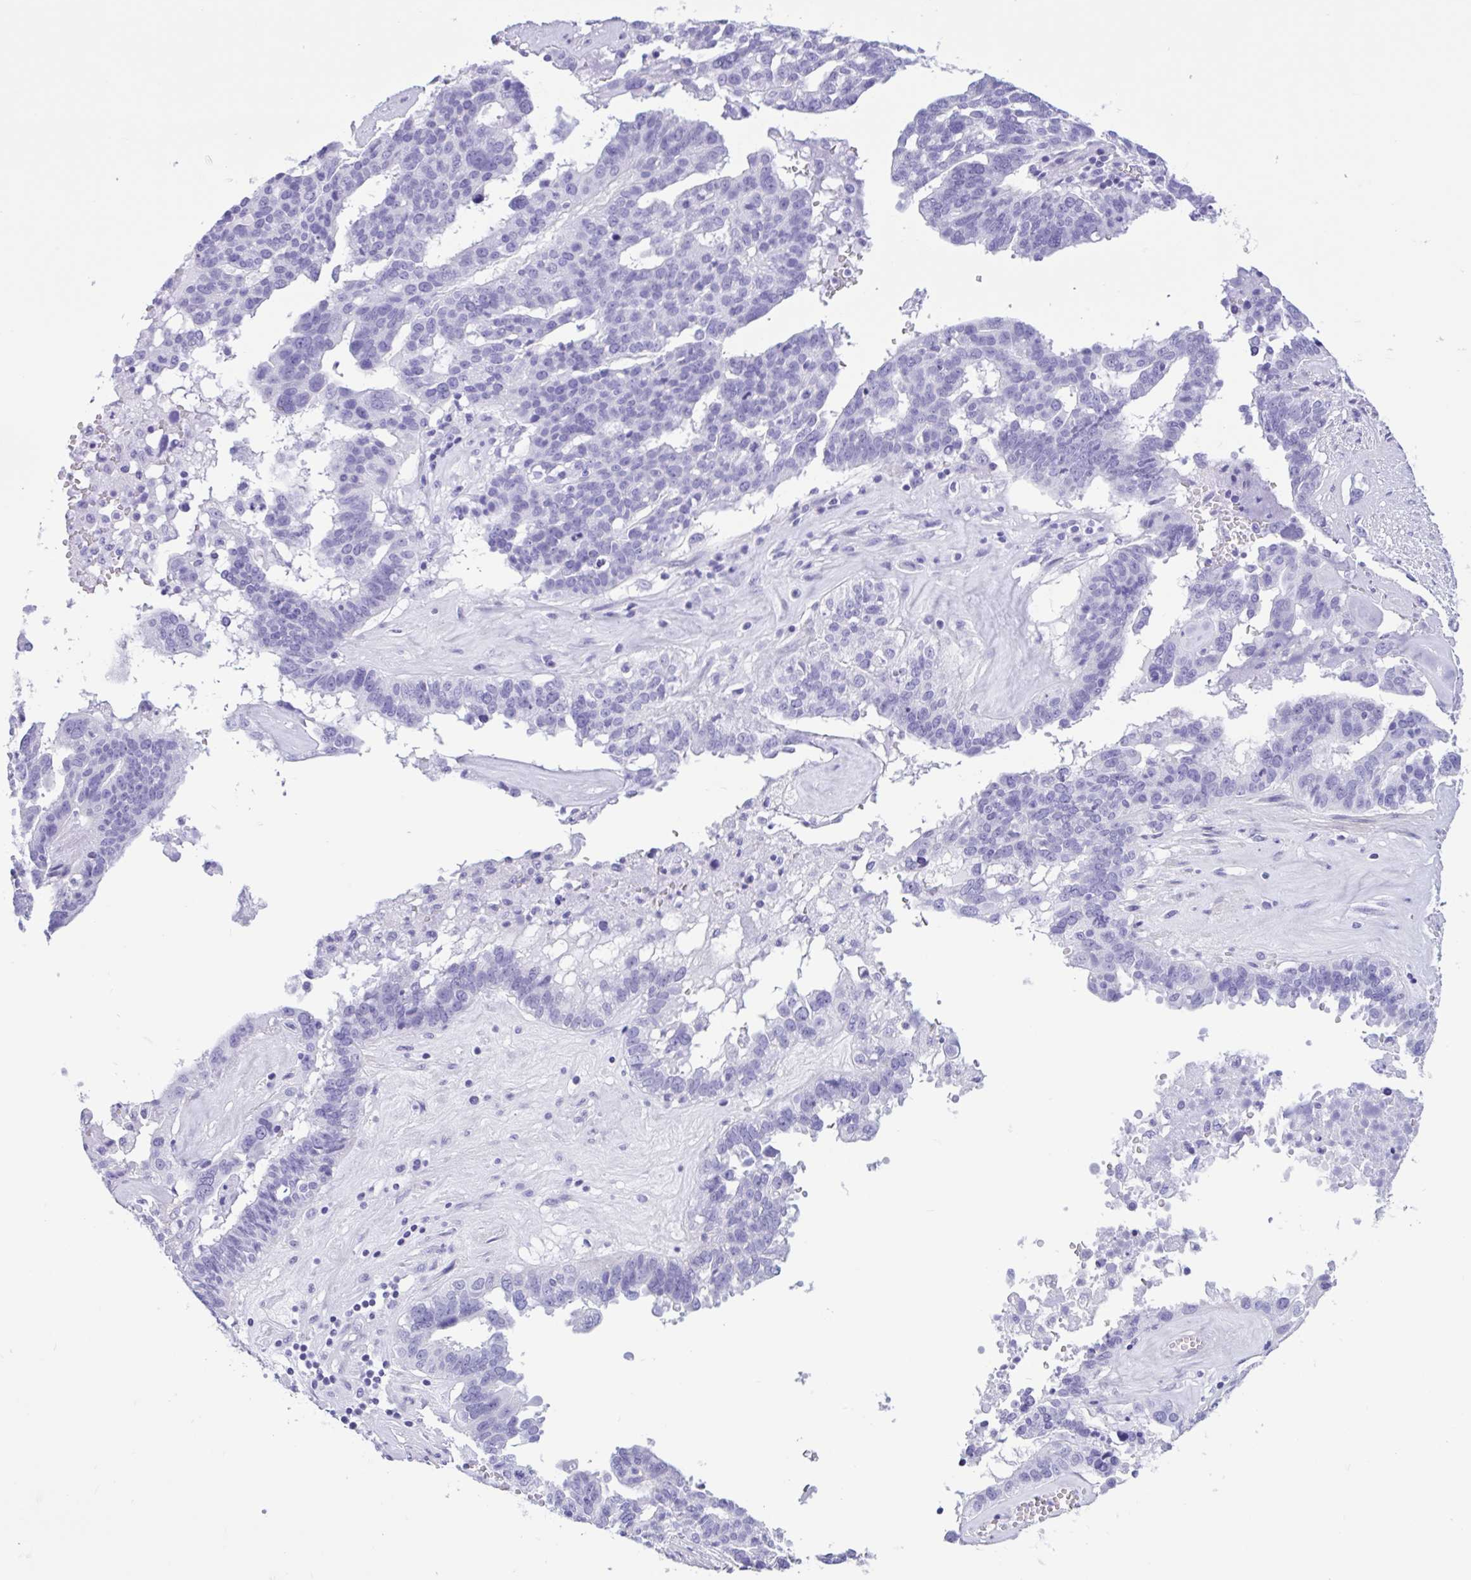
{"staining": {"intensity": "negative", "quantity": "none", "location": "none"}, "tissue": "ovarian cancer", "cell_type": "Tumor cells", "image_type": "cancer", "snomed": [{"axis": "morphology", "description": "Cystadenocarcinoma, serous, NOS"}, {"axis": "topography", "description": "Ovary"}], "caption": "Human serous cystadenocarcinoma (ovarian) stained for a protein using immunohistochemistry (IHC) displays no positivity in tumor cells.", "gene": "IAPP", "patient": {"sex": "female", "age": 59}}